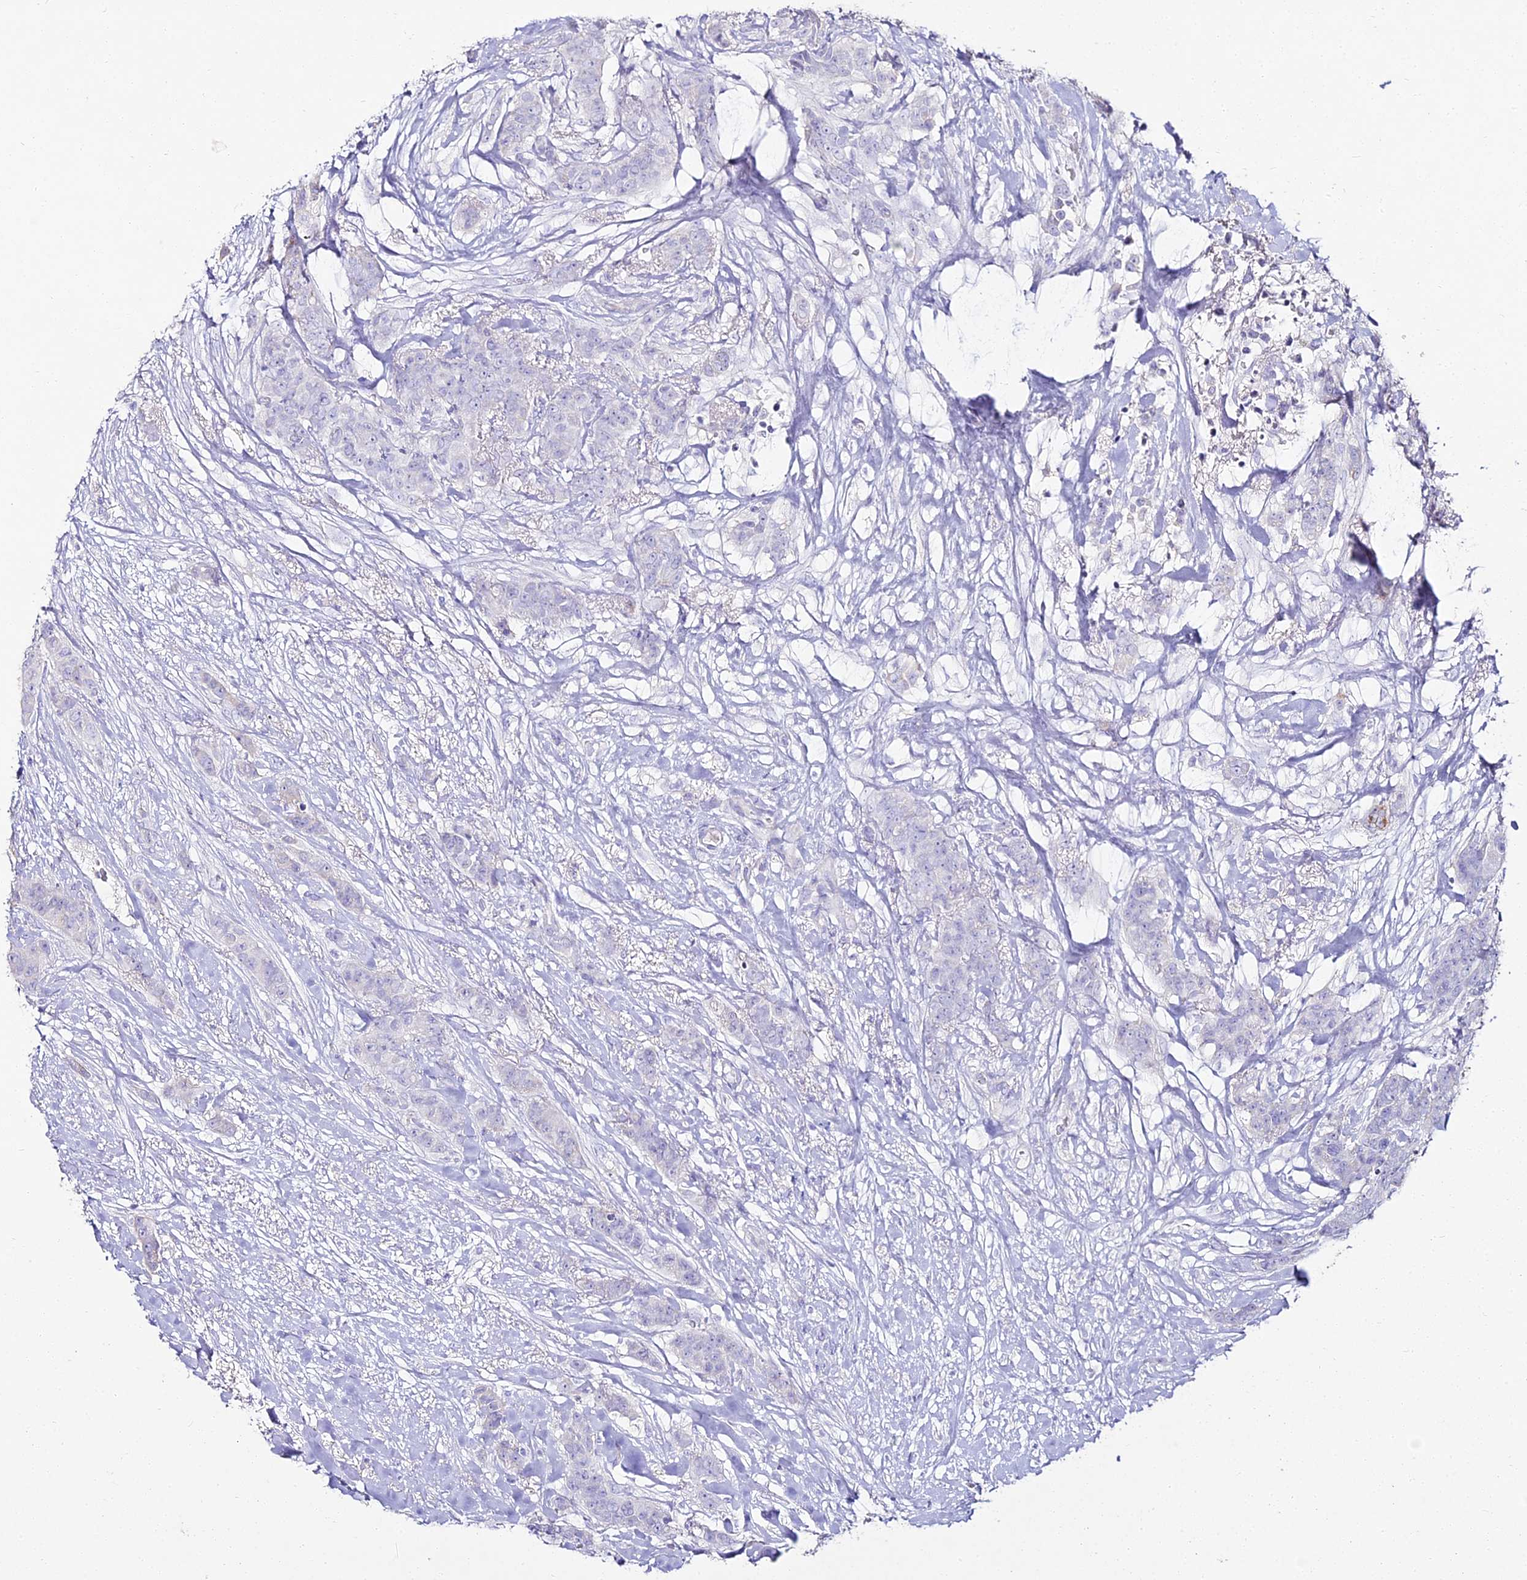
{"staining": {"intensity": "negative", "quantity": "none", "location": "none"}, "tissue": "breast cancer", "cell_type": "Tumor cells", "image_type": "cancer", "snomed": [{"axis": "morphology", "description": "Duct carcinoma"}, {"axis": "topography", "description": "Breast"}], "caption": "High power microscopy micrograph of an immunohistochemistry (IHC) micrograph of breast cancer, revealing no significant positivity in tumor cells.", "gene": "ALPG", "patient": {"sex": "female", "age": 40}}